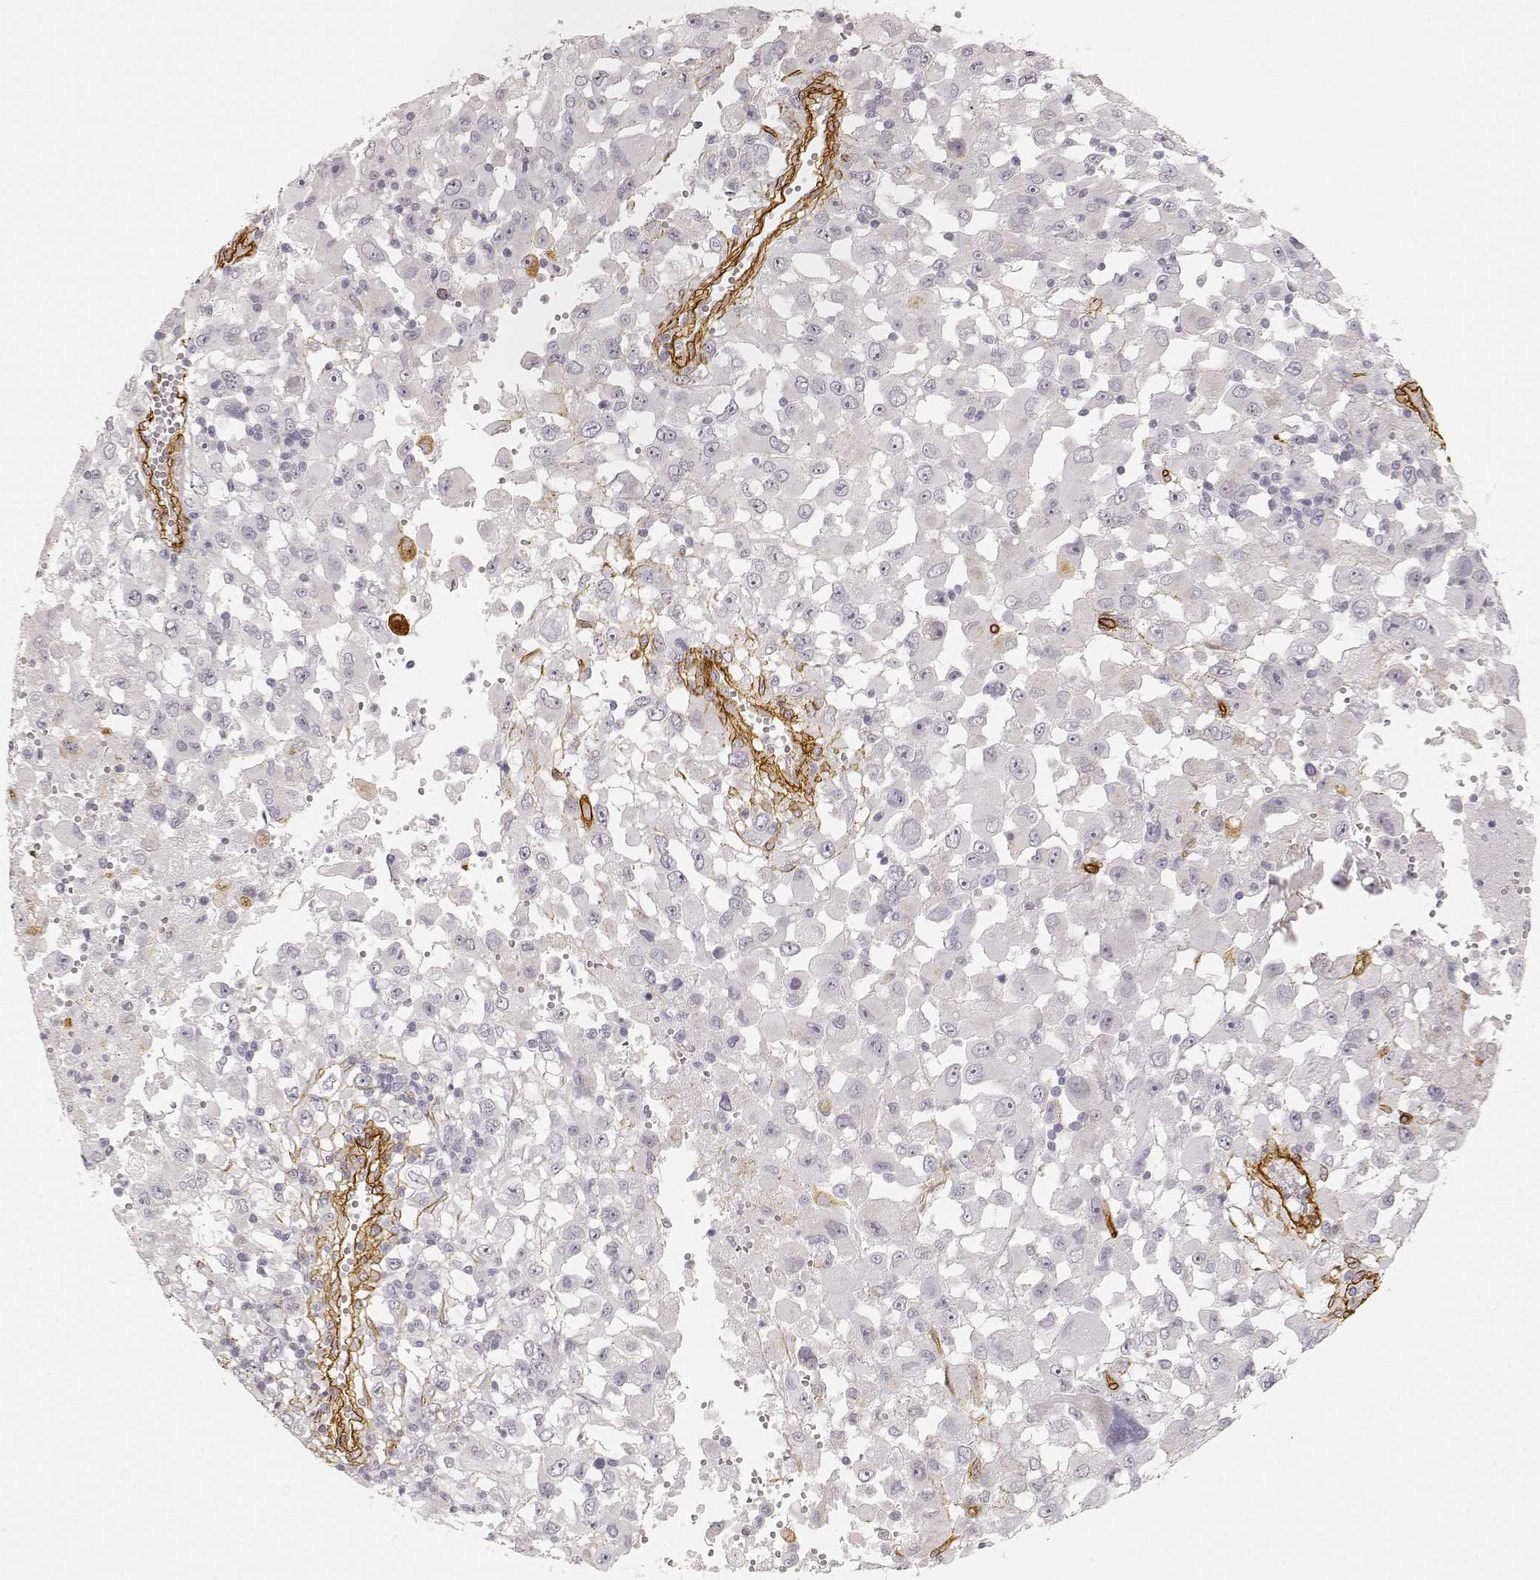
{"staining": {"intensity": "negative", "quantity": "none", "location": "none"}, "tissue": "melanoma", "cell_type": "Tumor cells", "image_type": "cancer", "snomed": [{"axis": "morphology", "description": "Malignant melanoma, Metastatic site"}, {"axis": "topography", "description": "Soft tissue"}], "caption": "Immunohistochemistry photomicrograph of neoplastic tissue: melanoma stained with DAB displays no significant protein staining in tumor cells.", "gene": "LAMA4", "patient": {"sex": "male", "age": 50}}